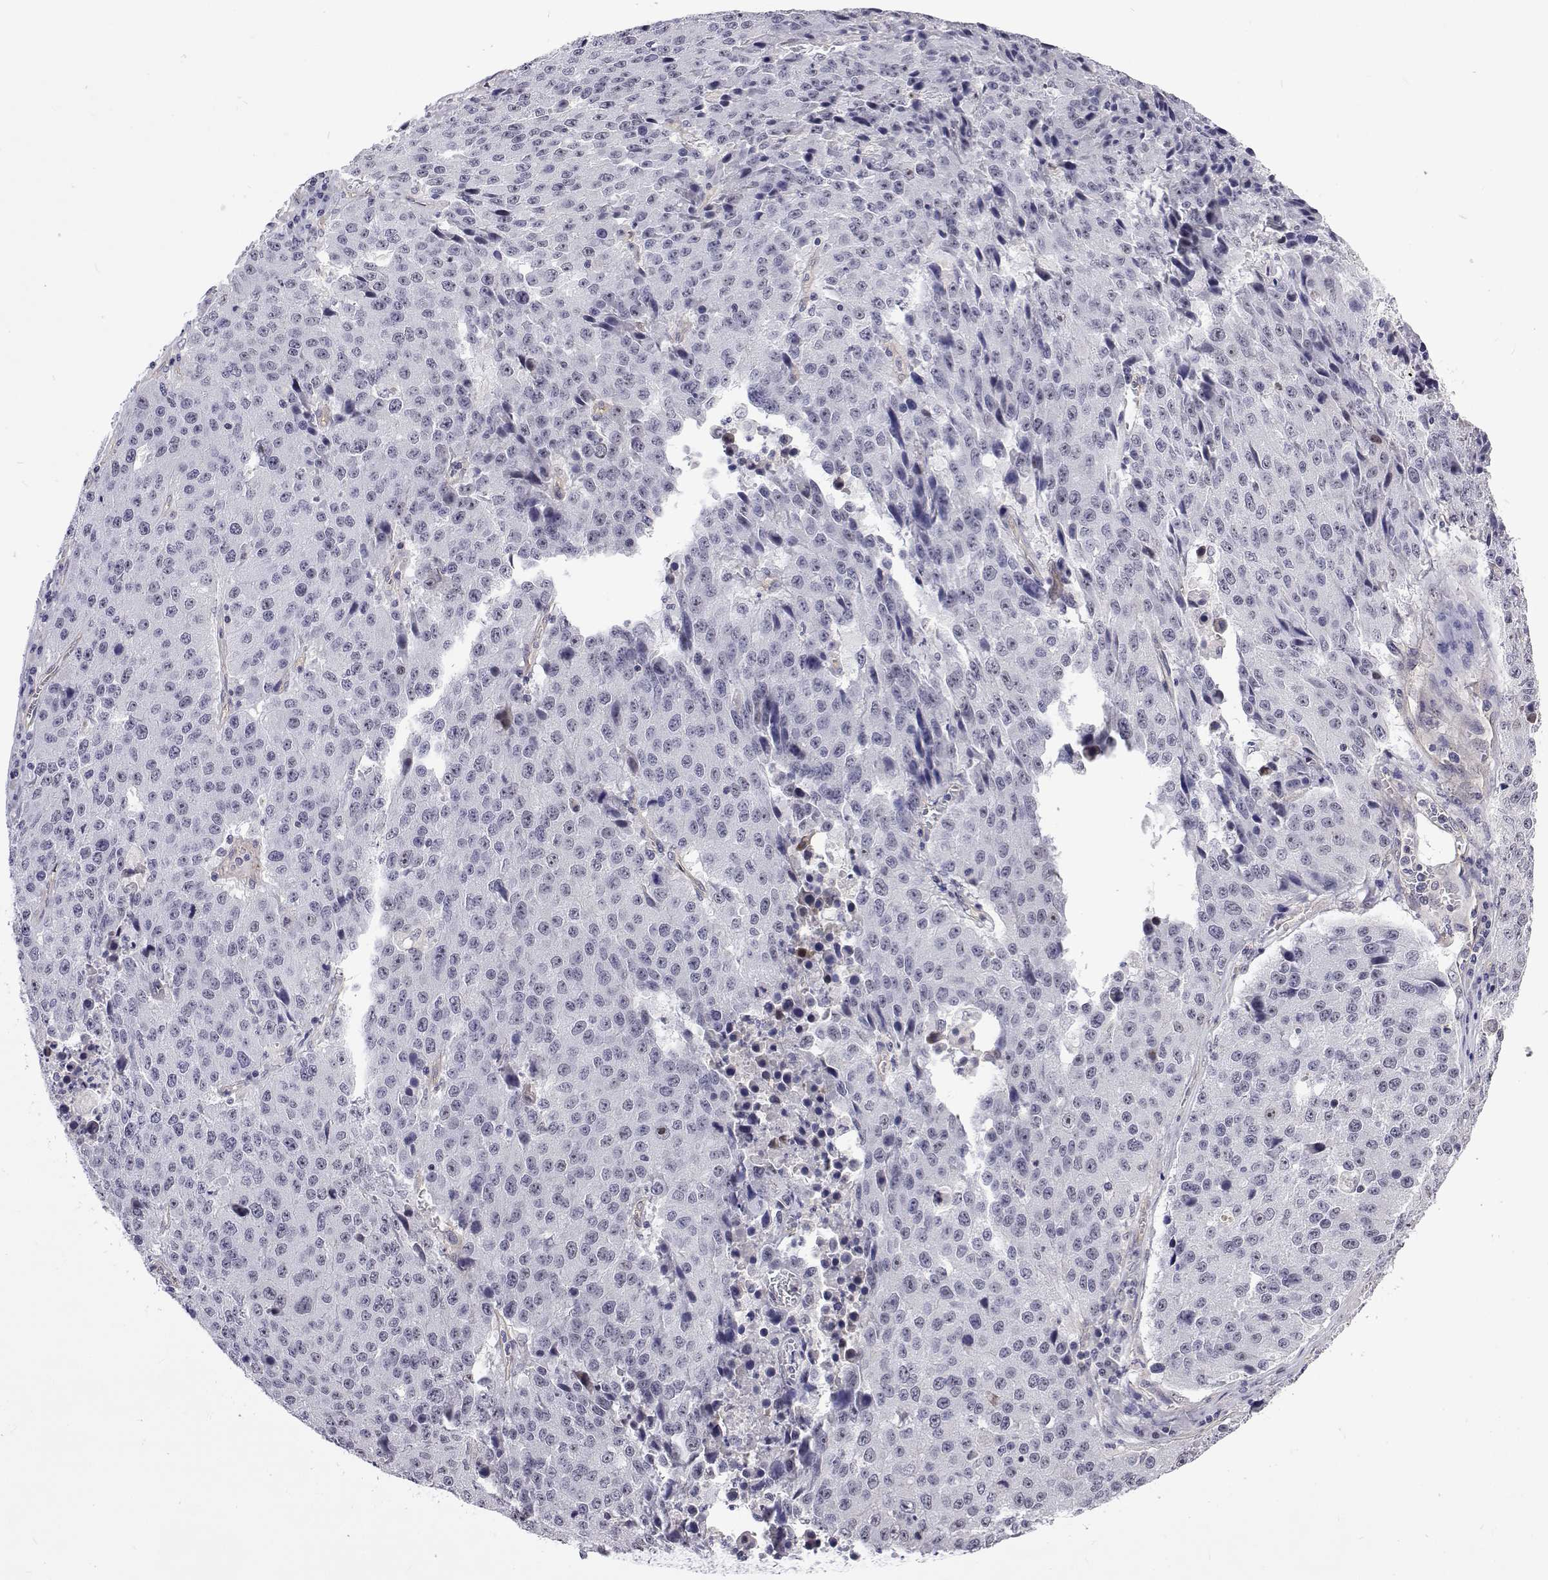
{"staining": {"intensity": "negative", "quantity": "none", "location": "none"}, "tissue": "stomach cancer", "cell_type": "Tumor cells", "image_type": "cancer", "snomed": [{"axis": "morphology", "description": "Adenocarcinoma, NOS"}, {"axis": "topography", "description": "Stomach"}], "caption": "An IHC micrograph of adenocarcinoma (stomach) is shown. There is no staining in tumor cells of adenocarcinoma (stomach). (DAB IHC visualized using brightfield microscopy, high magnification).", "gene": "NHP2", "patient": {"sex": "male", "age": 71}}